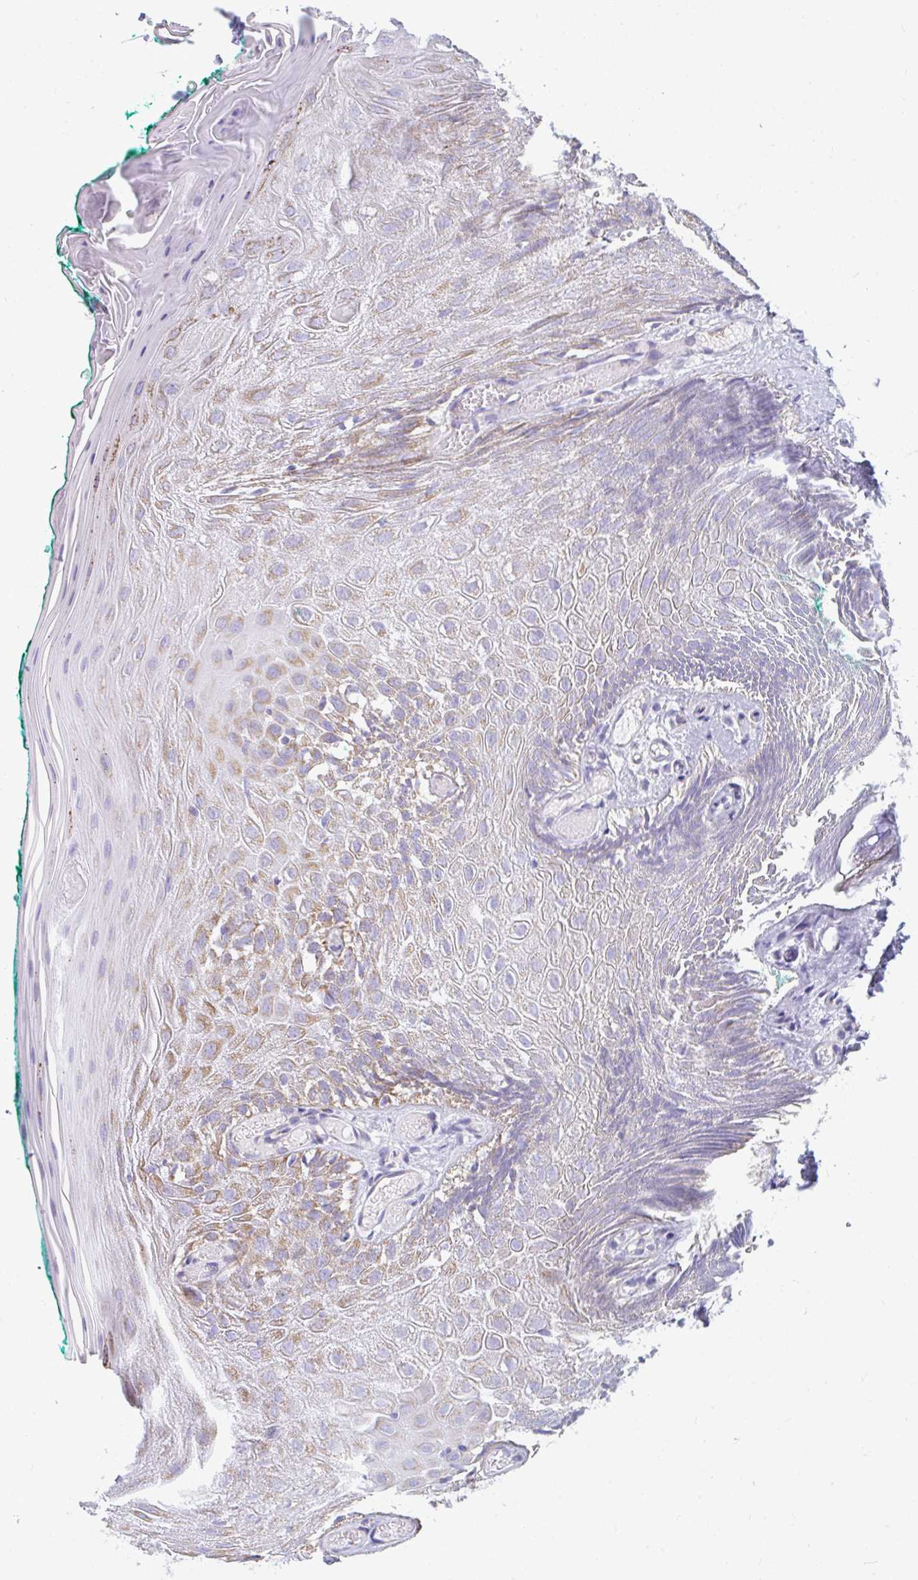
{"staining": {"intensity": "weak", "quantity": "25%-75%", "location": "cytoplasmic/membranous"}, "tissue": "oral mucosa", "cell_type": "Squamous epithelial cells", "image_type": "normal", "snomed": [{"axis": "morphology", "description": "Normal tissue, NOS"}, {"axis": "topography", "description": "Oral tissue"}], "caption": "The photomicrograph reveals staining of benign oral mucosa, revealing weak cytoplasmic/membranous protein positivity (brown color) within squamous epithelial cells.", "gene": "FAHD1", "patient": {"sex": "female", "age": 40}}